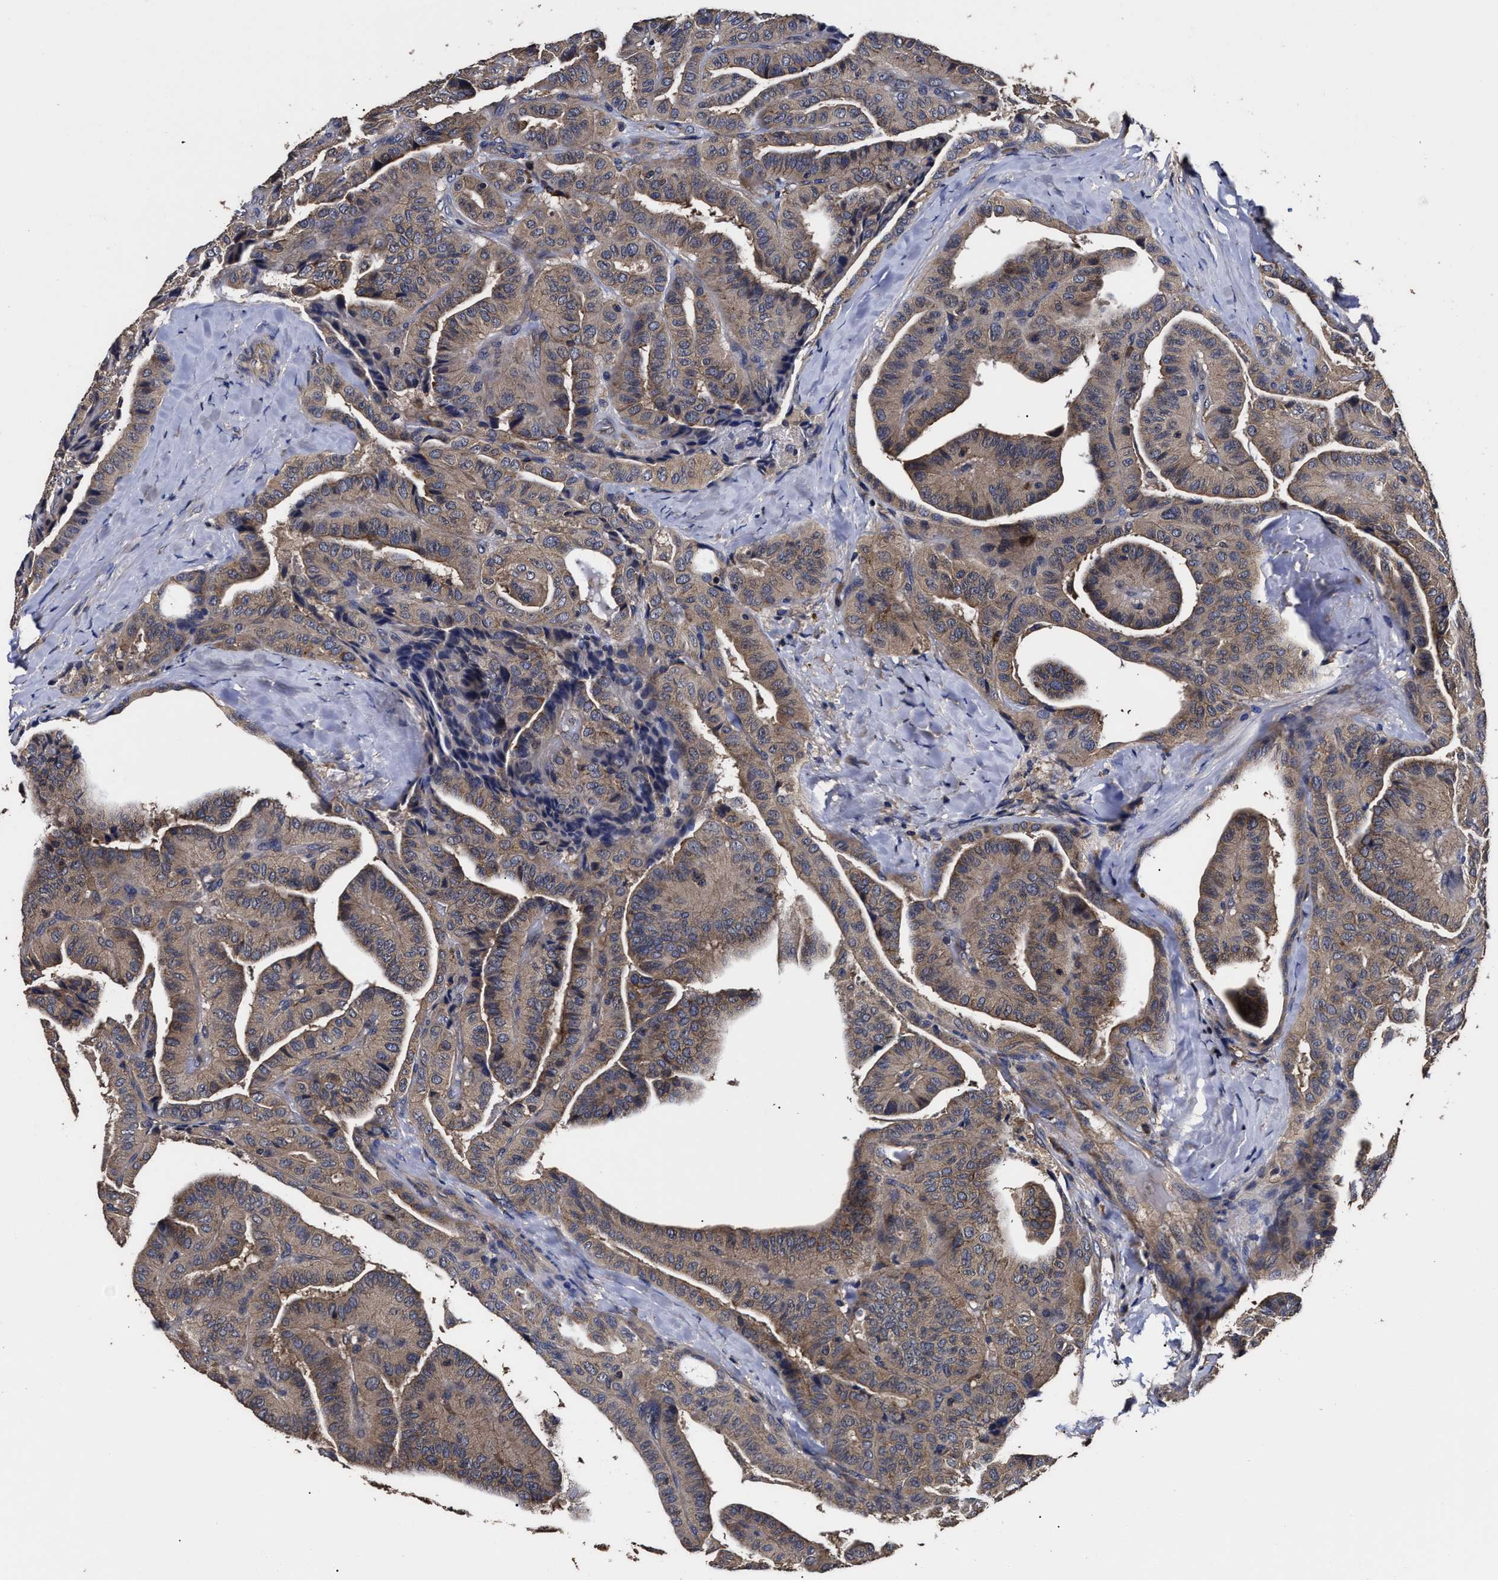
{"staining": {"intensity": "moderate", "quantity": ">75%", "location": "cytoplasmic/membranous"}, "tissue": "thyroid cancer", "cell_type": "Tumor cells", "image_type": "cancer", "snomed": [{"axis": "morphology", "description": "Papillary adenocarcinoma, NOS"}, {"axis": "topography", "description": "Thyroid gland"}], "caption": "Immunohistochemistry (IHC) (DAB (3,3'-diaminobenzidine)) staining of human papillary adenocarcinoma (thyroid) displays moderate cytoplasmic/membranous protein positivity in approximately >75% of tumor cells.", "gene": "AVEN", "patient": {"sex": "male", "age": 77}}